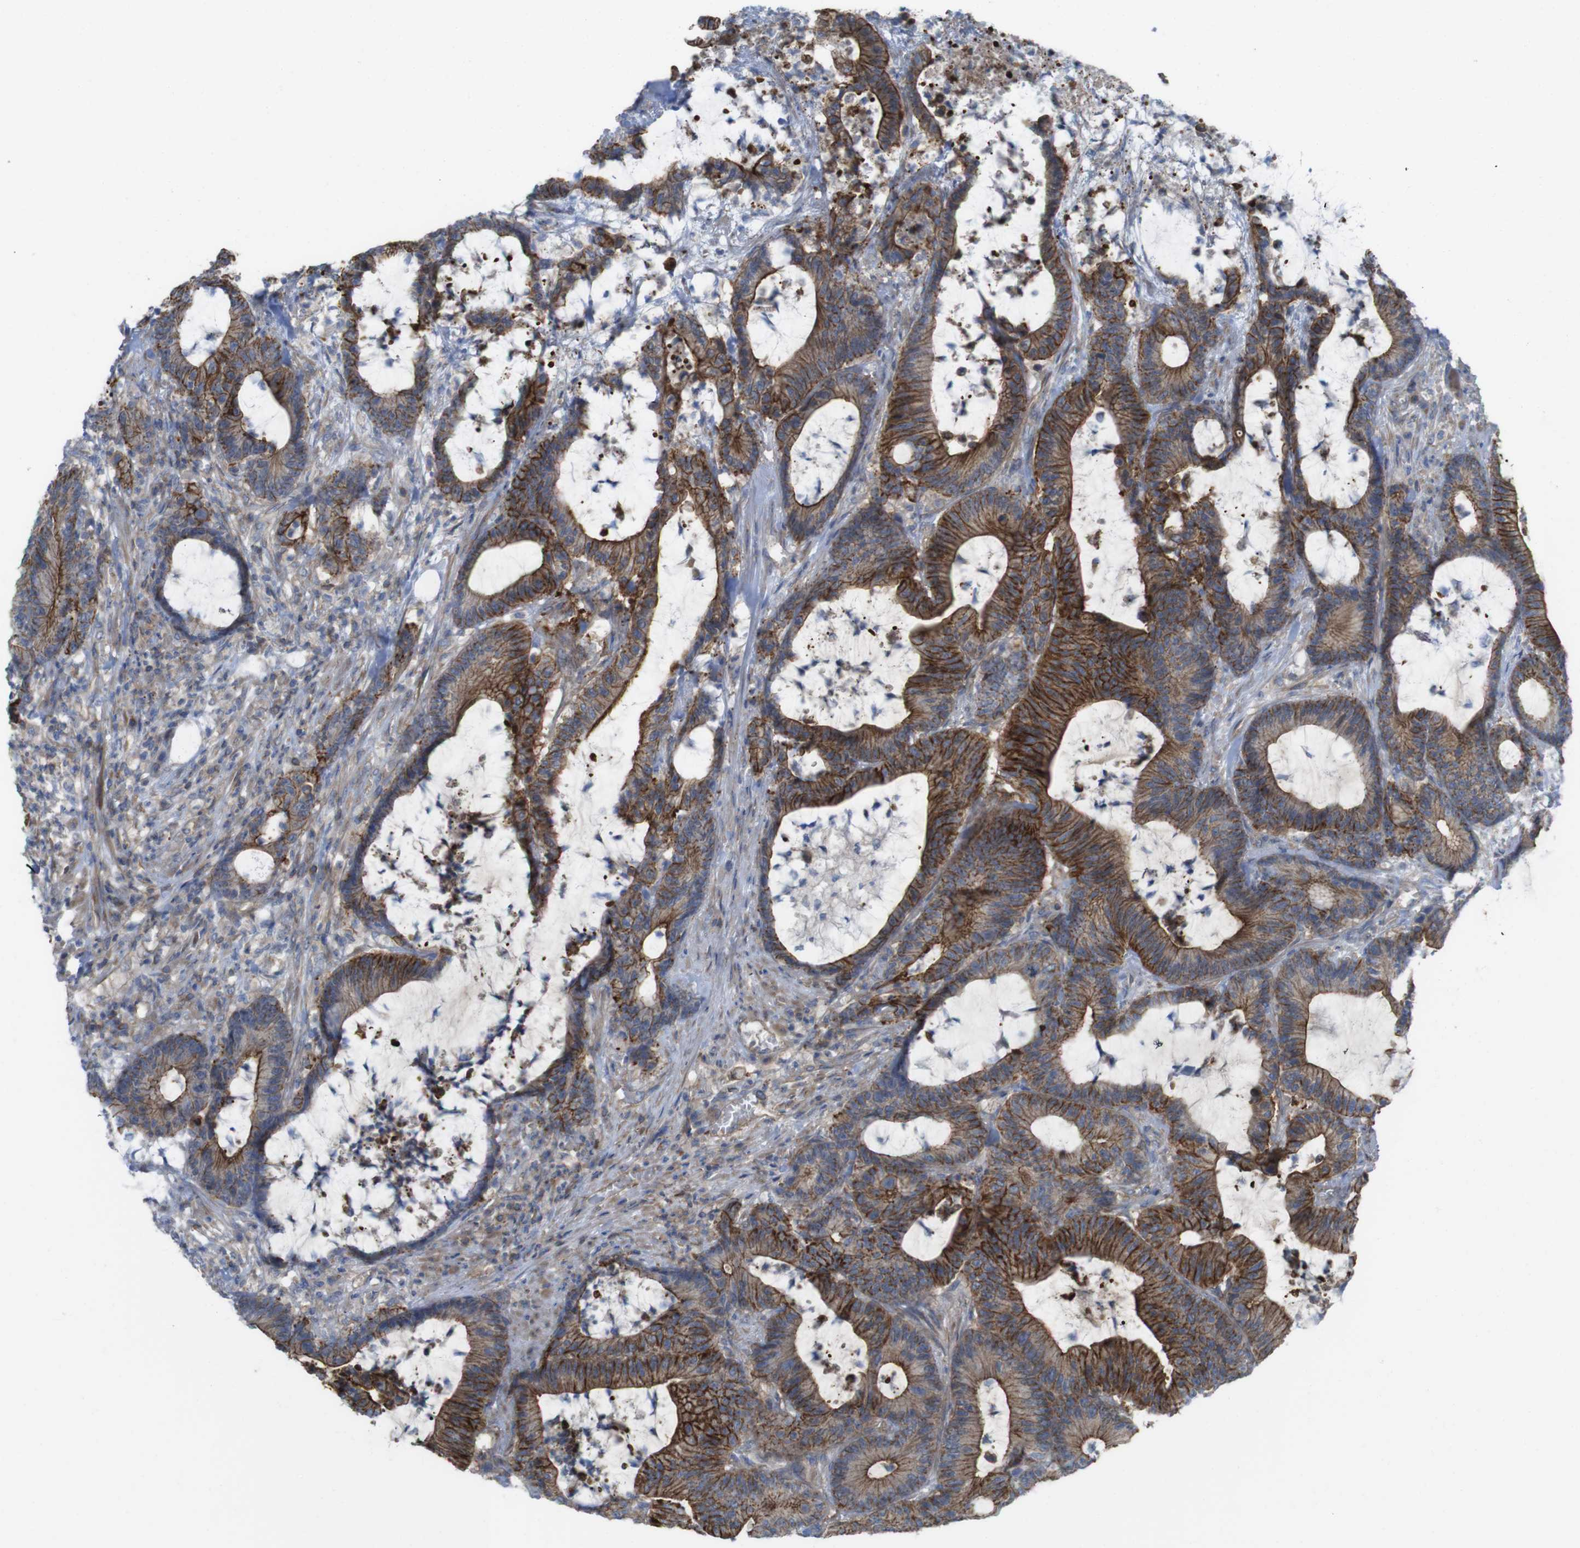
{"staining": {"intensity": "strong", "quantity": ">75%", "location": "cytoplasmic/membranous"}, "tissue": "colorectal cancer", "cell_type": "Tumor cells", "image_type": "cancer", "snomed": [{"axis": "morphology", "description": "Adenocarcinoma, NOS"}, {"axis": "topography", "description": "Colon"}], "caption": "Strong cytoplasmic/membranous protein positivity is identified in approximately >75% of tumor cells in colorectal adenocarcinoma.", "gene": "PREX2", "patient": {"sex": "female", "age": 84}}